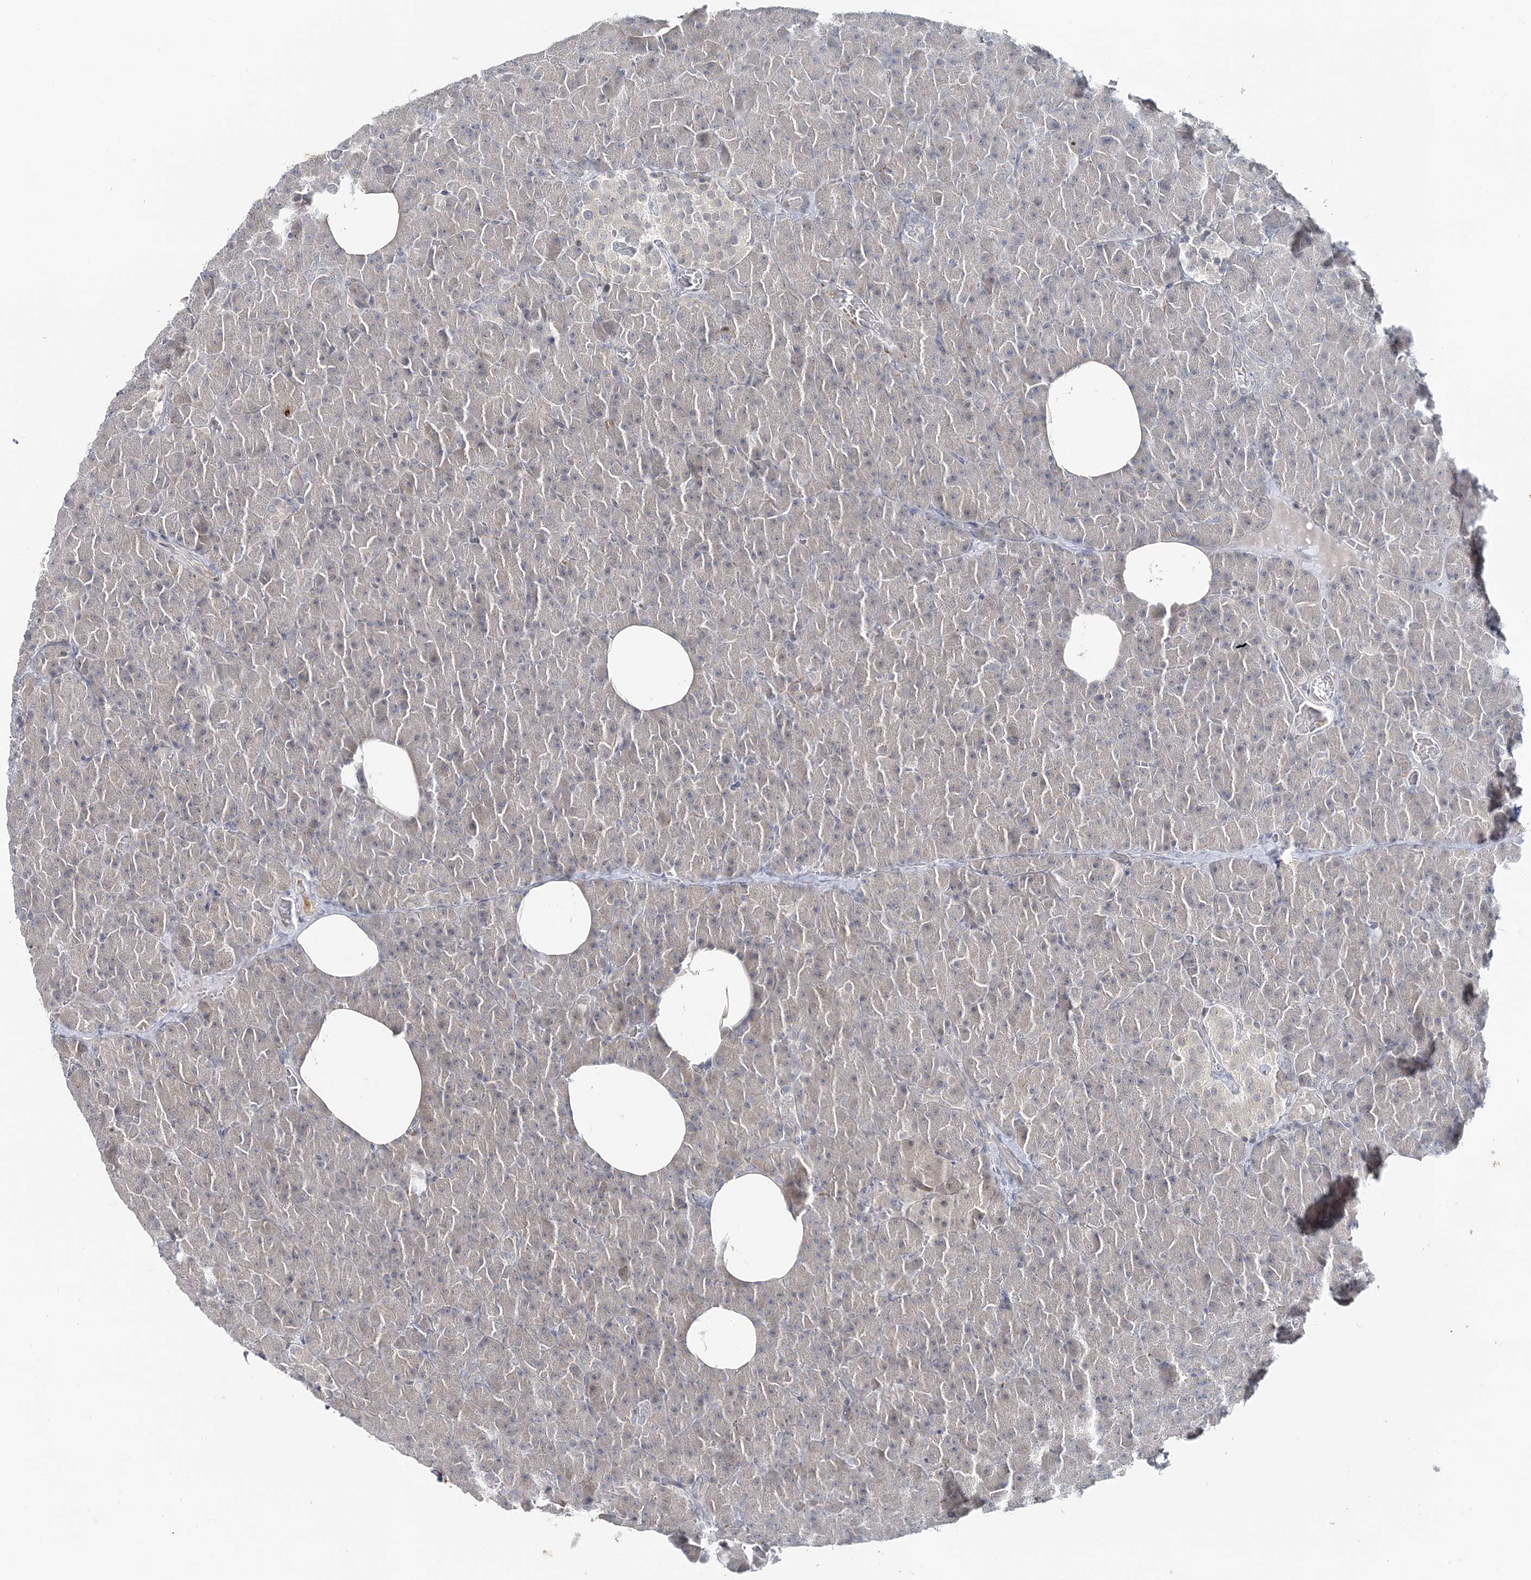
{"staining": {"intensity": "weak", "quantity": "<25%", "location": "cytoplasmic/membranous,nuclear"}, "tissue": "pancreas", "cell_type": "Exocrine glandular cells", "image_type": "normal", "snomed": [{"axis": "morphology", "description": "Normal tissue, NOS"}, {"axis": "morphology", "description": "Carcinoid, malignant, NOS"}, {"axis": "topography", "description": "Pancreas"}], "caption": "This micrograph is of benign pancreas stained with IHC to label a protein in brown with the nuclei are counter-stained blue. There is no staining in exocrine glandular cells.", "gene": "LEXM", "patient": {"sex": "female", "age": 35}}